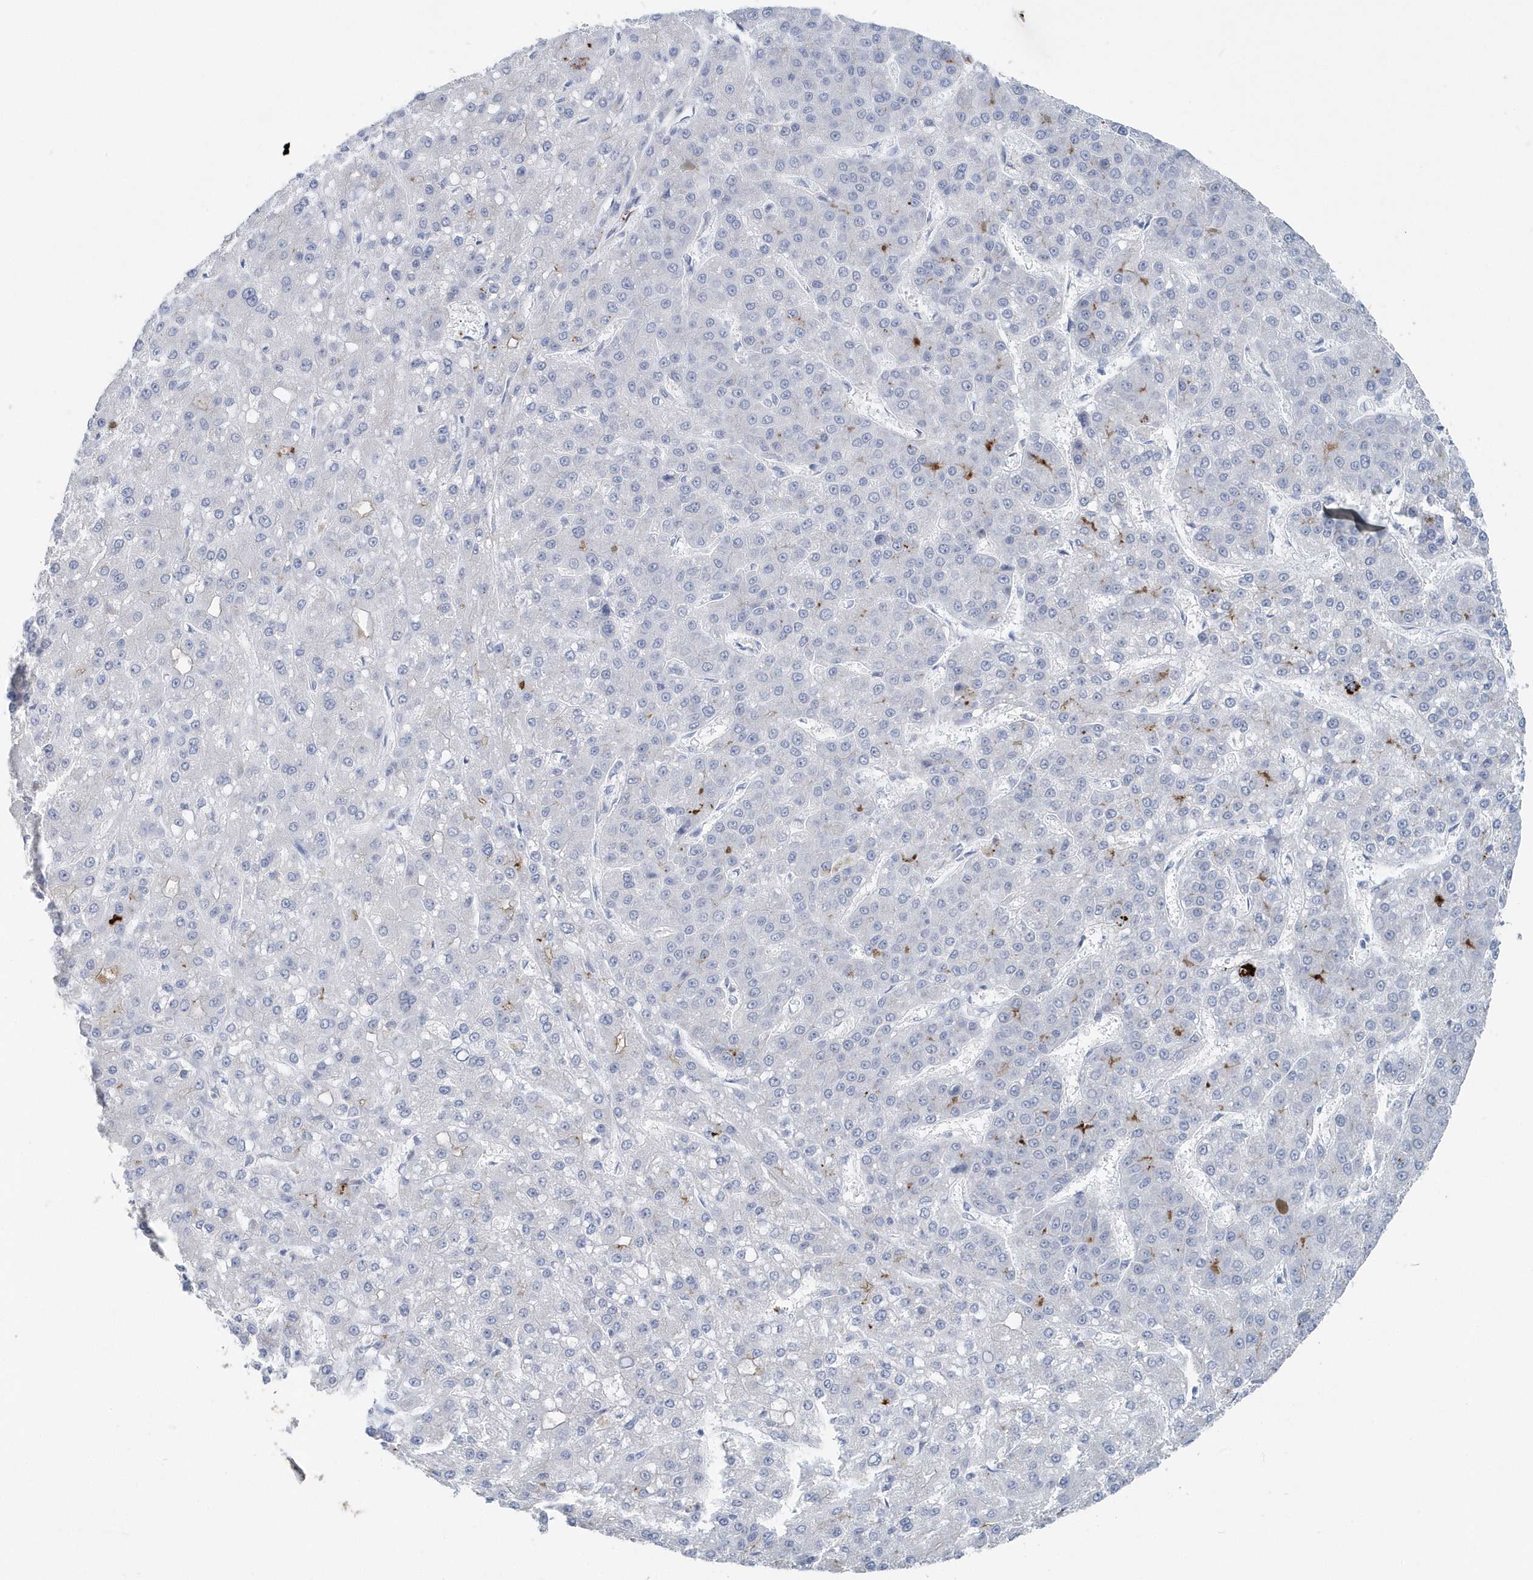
{"staining": {"intensity": "negative", "quantity": "none", "location": "none"}, "tissue": "liver cancer", "cell_type": "Tumor cells", "image_type": "cancer", "snomed": [{"axis": "morphology", "description": "Carcinoma, Hepatocellular, NOS"}, {"axis": "topography", "description": "Liver"}], "caption": "An image of human liver hepatocellular carcinoma is negative for staining in tumor cells.", "gene": "JCHAIN", "patient": {"sex": "male", "age": 67}}